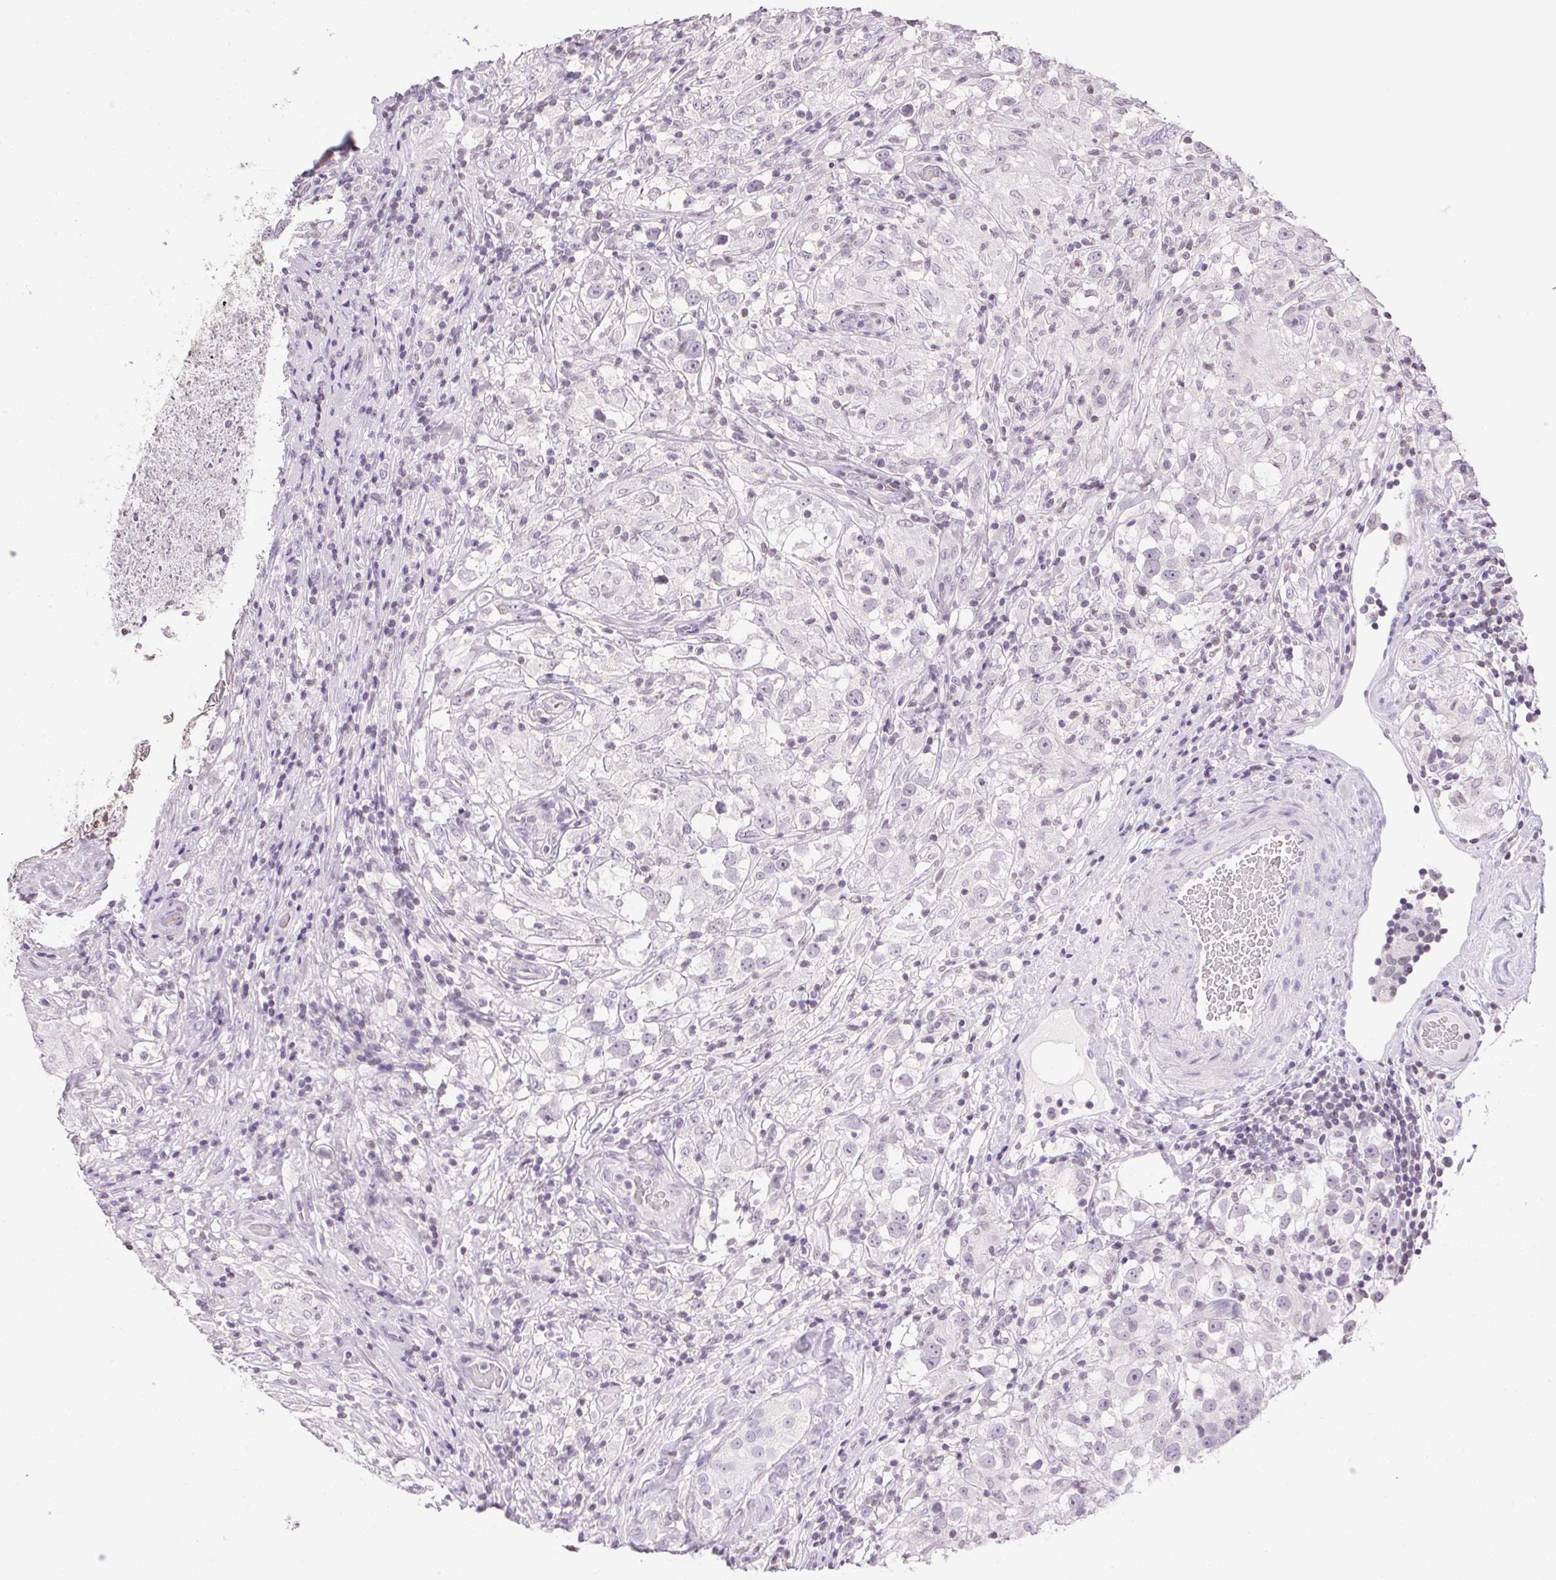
{"staining": {"intensity": "negative", "quantity": "none", "location": "none"}, "tissue": "testis cancer", "cell_type": "Tumor cells", "image_type": "cancer", "snomed": [{"axis": "morphology", "description": "Seminoma, NOS"}, {"axis": "topography", "description": "Testis"}], "caption": "Testis cancer was stained to show a protein in brown. There is no significant expression in tumor cells. (DAB (3,3'-diaminobenzidine) immunohistochemistry visualized using brightfield microscopy, high magnification).", "gene": "PRL", "patient": {"sex": "male", "age": 46}}